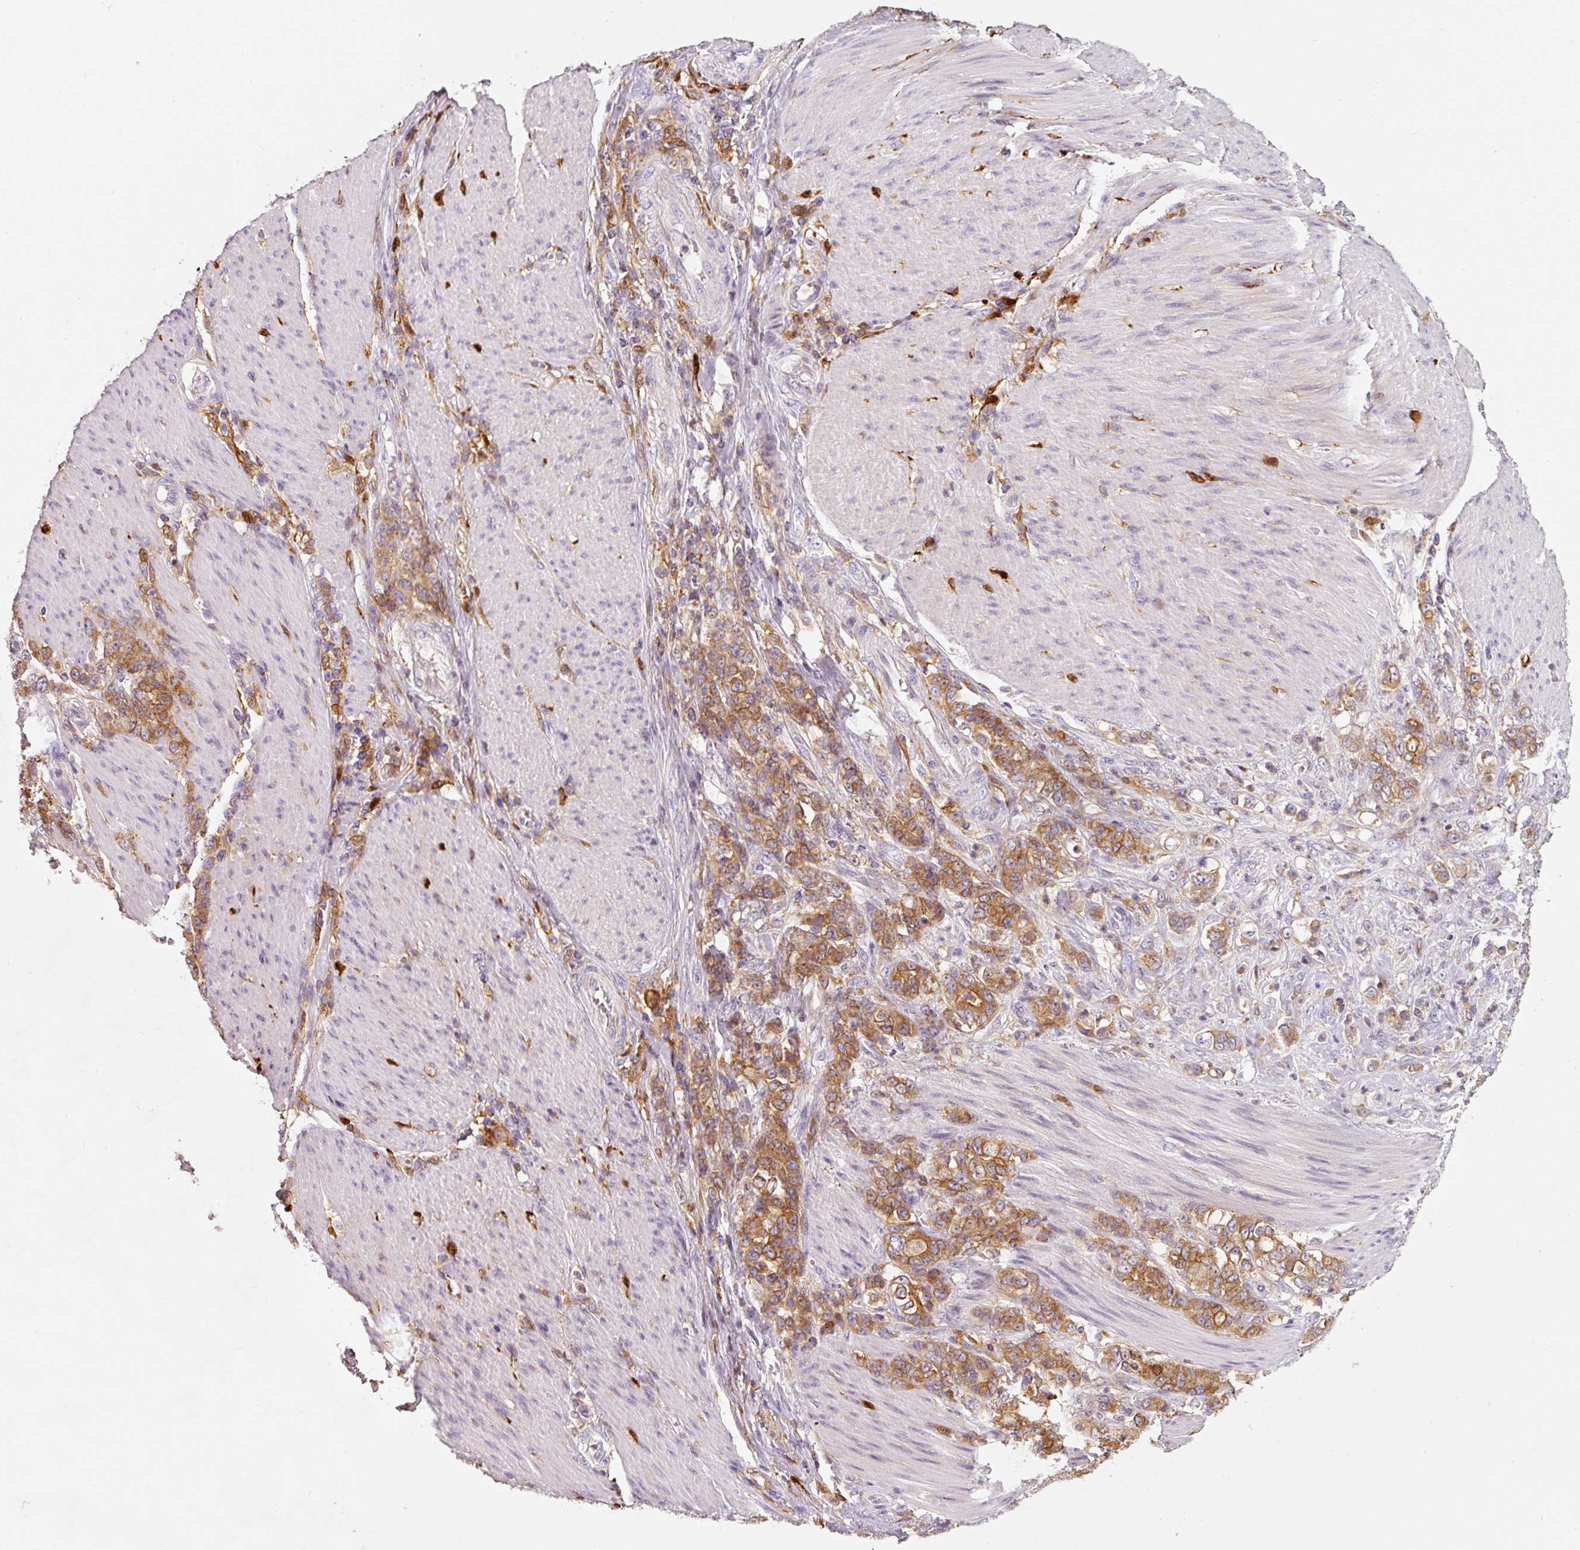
{"staining": {"intensity": "moderate", "quantity": ">75%", "location": "cytoplasmic/membranous"}, "tissue": "stomach cancer", "cell_type": "Tumor cells", "image_type": "cancer", "snomed": [{"axis": "morphology", "description": "Adenocarcinoma, NOS"}, {"axis": "topography", "description": "Stomach"}], "caption": "Moderate cytoplasmic/membranous expression for a protein is present in about >75% of tumor cells of stomach cancer using immunohistochemistry.", "gene": "IQGAP2", "patient": {"sex": "female", "age": 79}}